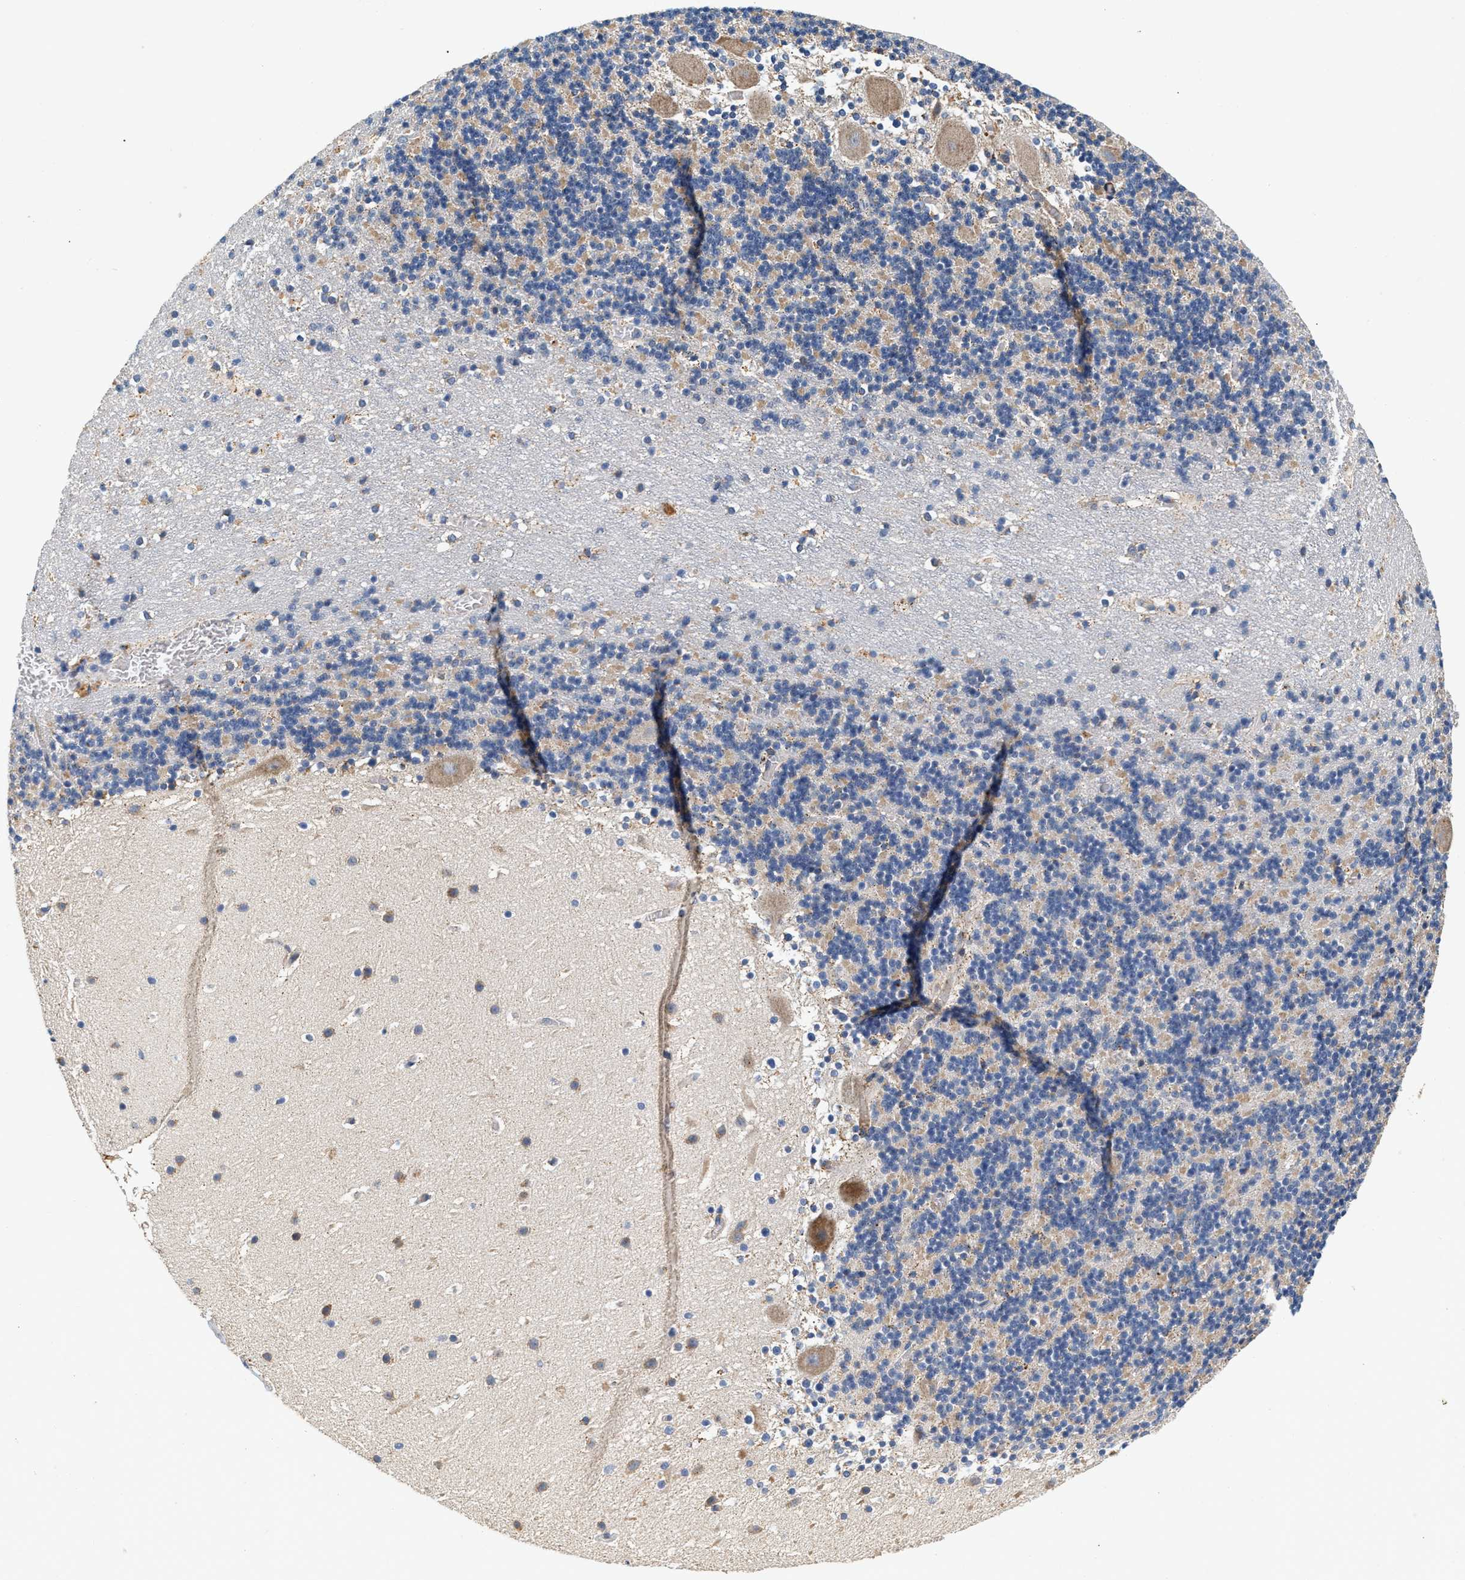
{"staining": {"intensity": "weak", "quantity": "<25%", "location": "cytoplasmic/membranous"}, "tissue": "cerebellum", "cell_type": "Cells in granular layer", "image_type": "normal", "snomed": [{"axis": "morphology", "description": "Normal tissue, NOS"}, {"axis": "topography", "description": "Cerebellum"}], "caption": "An image of cerebellum stained for a protein shows no brown staining in cells in granular layer. (DAB (3,3'-diaminobenzidine) immunohistochemistry visualized using brightfield microscopy, high magnification).", "gene": "IFT74", "patient": {"sex": "male", "age": 45}}